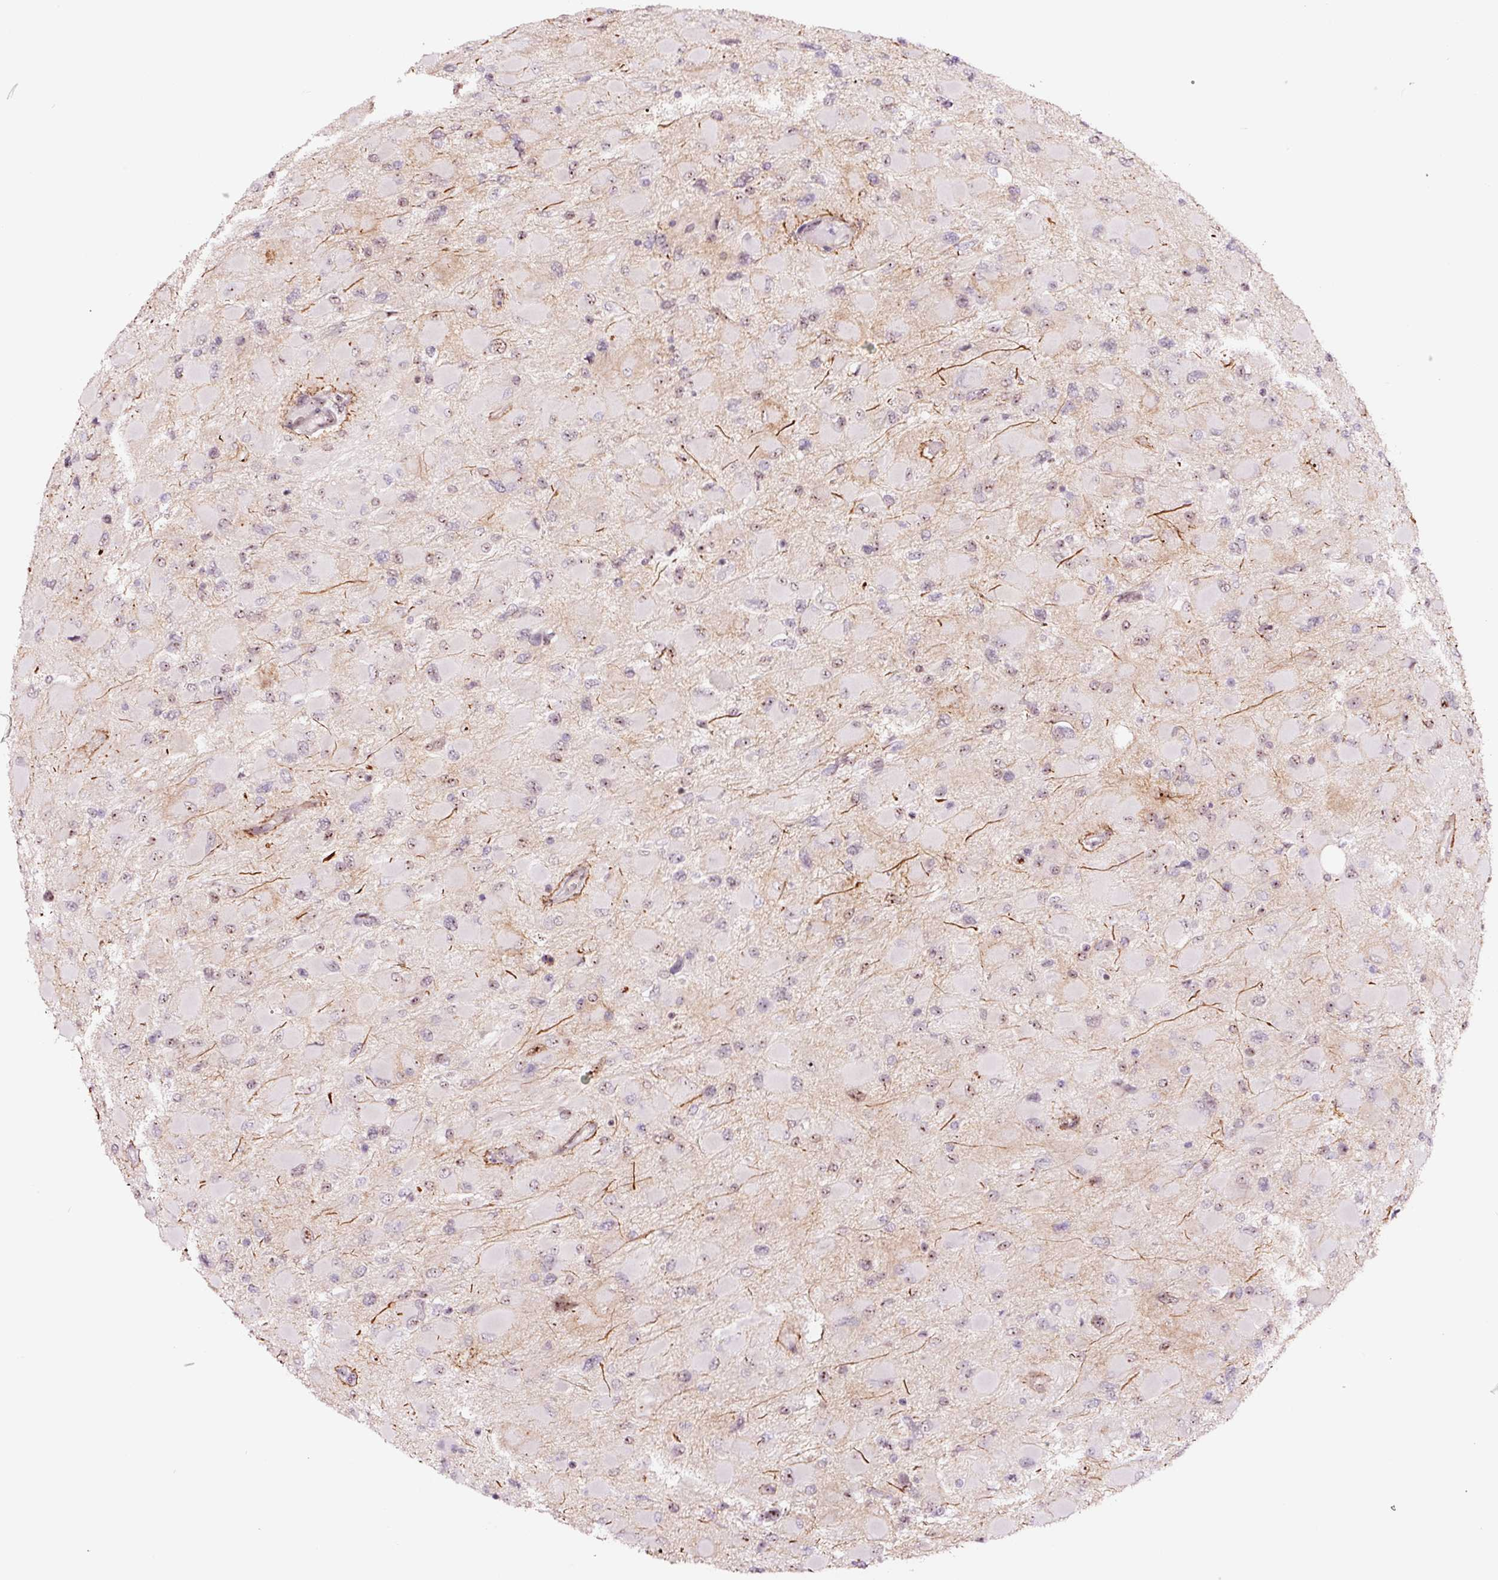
{"staining": {"intensity": "weak", "quantity": "<25%", "location": "nuclear"}, "tissue": "glioma", "cell_type": "Tumor cells", "image_type": "cancer", "snomed": [{"axis": "morphology", "description": "Glioma, malignant, High grade"}, {"axis": "topography", "description": "Cerebral cortex"}], "caption": "An immunohistochemistry image of glioma is shown. There is no staining in tumor cells of glioma.", "gene": "GNL3", "patient": {"sex": "female", "age": 36}}